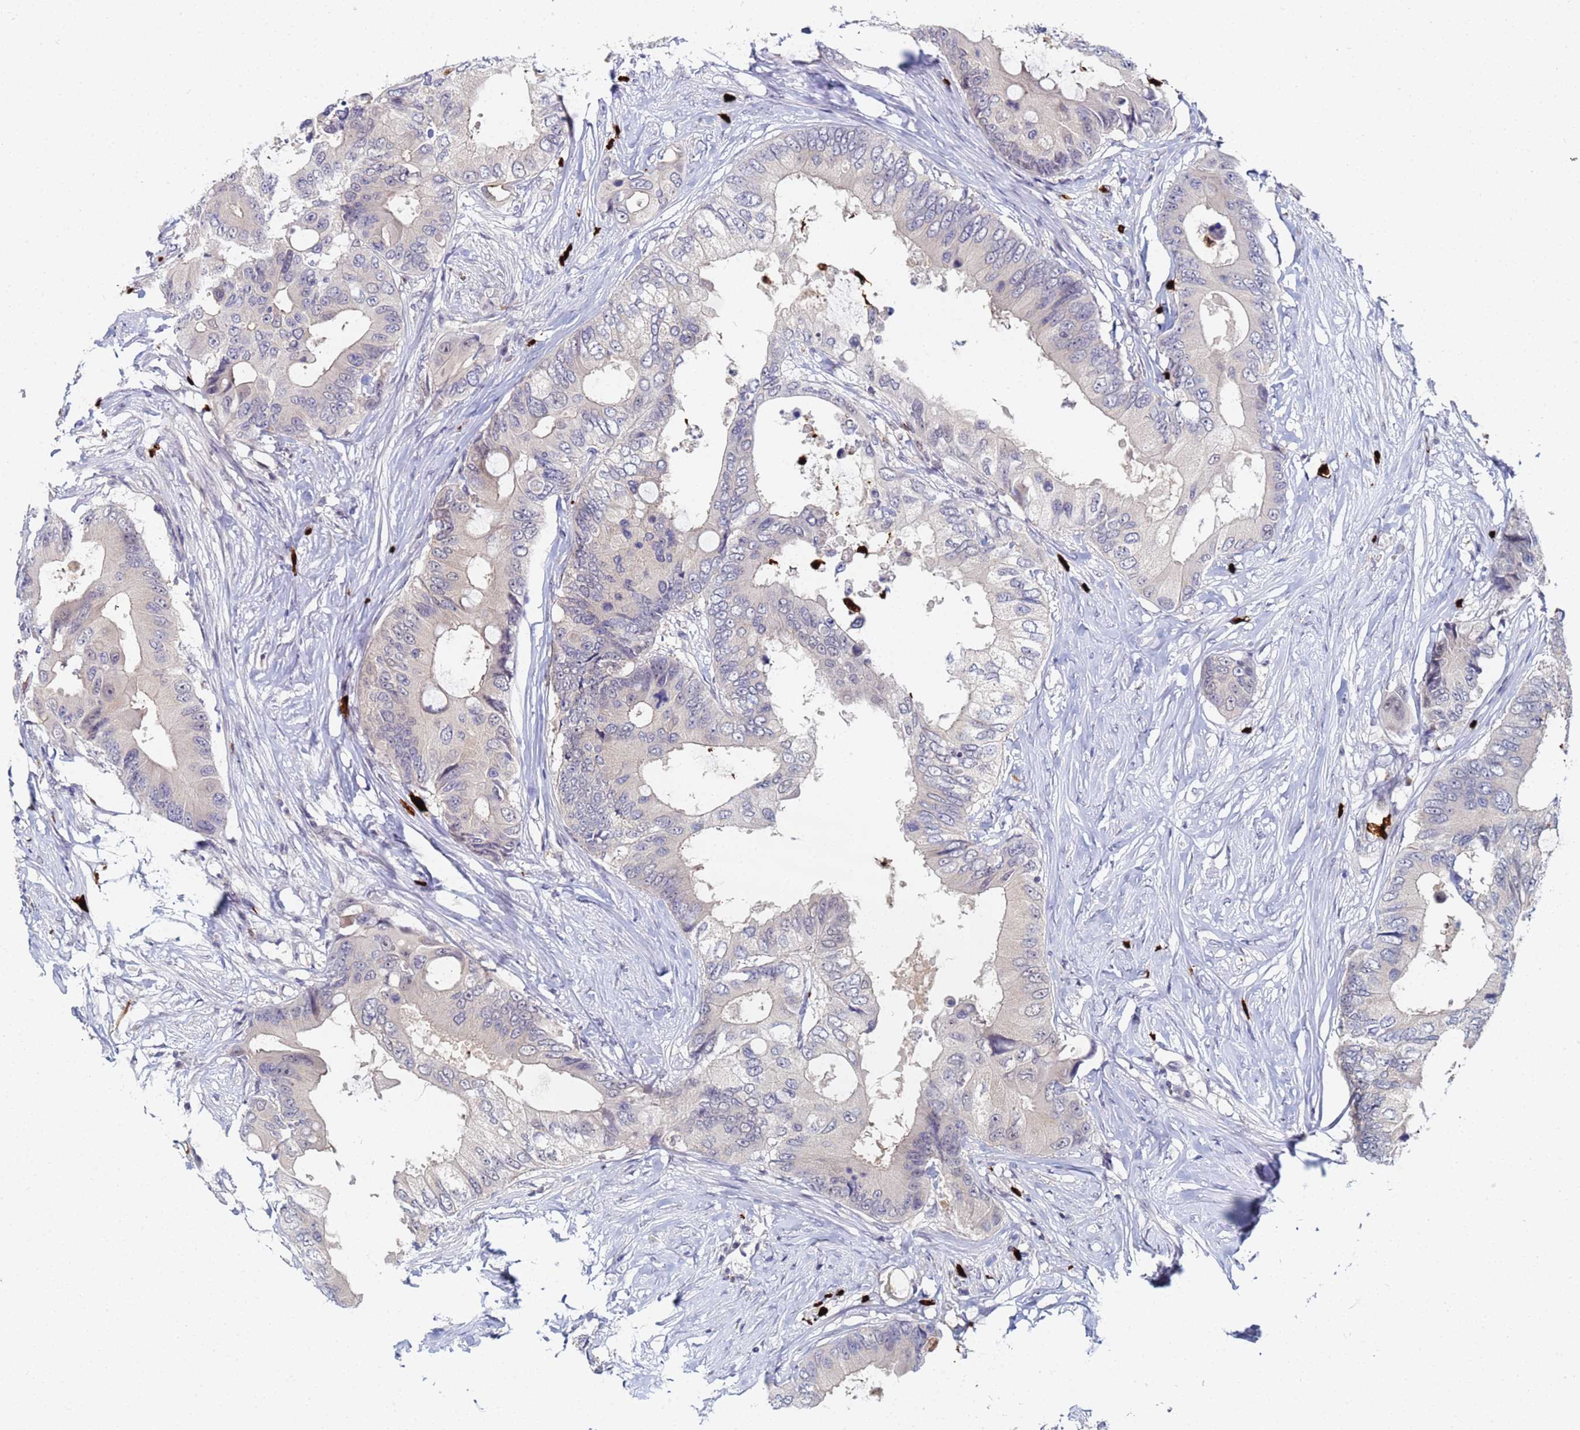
{"staining": {"intensity": "negative", "quantity": "none", "location": "none"}, "tissue": "colorectal cancer", "cell_type": "Tumor cells", "image_type": "cancer", "snomed": [{"axis": "morphology", "description": "Adenocarcinoma, NOS"}, {"axis": "topography", "description": "Colon"}], "caption": "DAB (3,3'-diaminobenzidine) immunohistochemical staining of human colorectal cancer (adenocarcinoma) reveals no significant expression in tumor cells.", "gene": "MTCL1", "patient": {"sex": "male", "age": 71}}